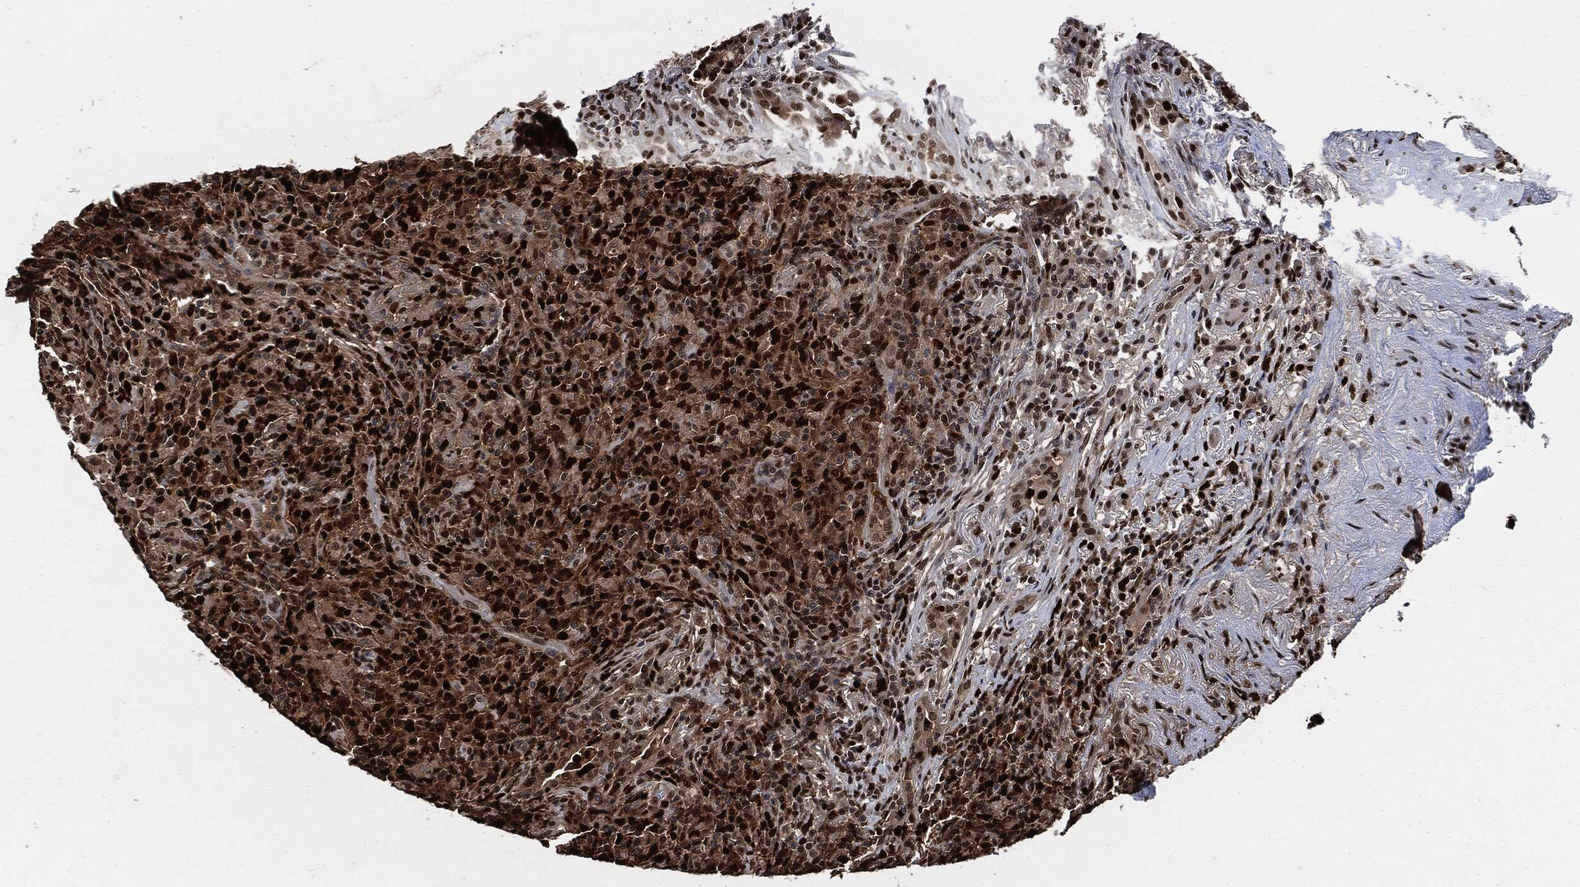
{"staining": {"intensity": "strong", "quantity": ">75%", "location": "nuclear"}, "tissue": "lymphoma", "cell_type": "Tumor cells", "image_type": "cancer", "snomed": [{"axis": "morphology", "description": "Malignant lymphoma, non-Hodgkin's type, High grade"}, {"axis": "topography", "description": "Lung"}], "caption": "Lymphoma stained for a protein exhibits strong nuclear positivity in tumor cells.", "gene": "PCNA", "patient": {"sex": "male", "age": 79}}